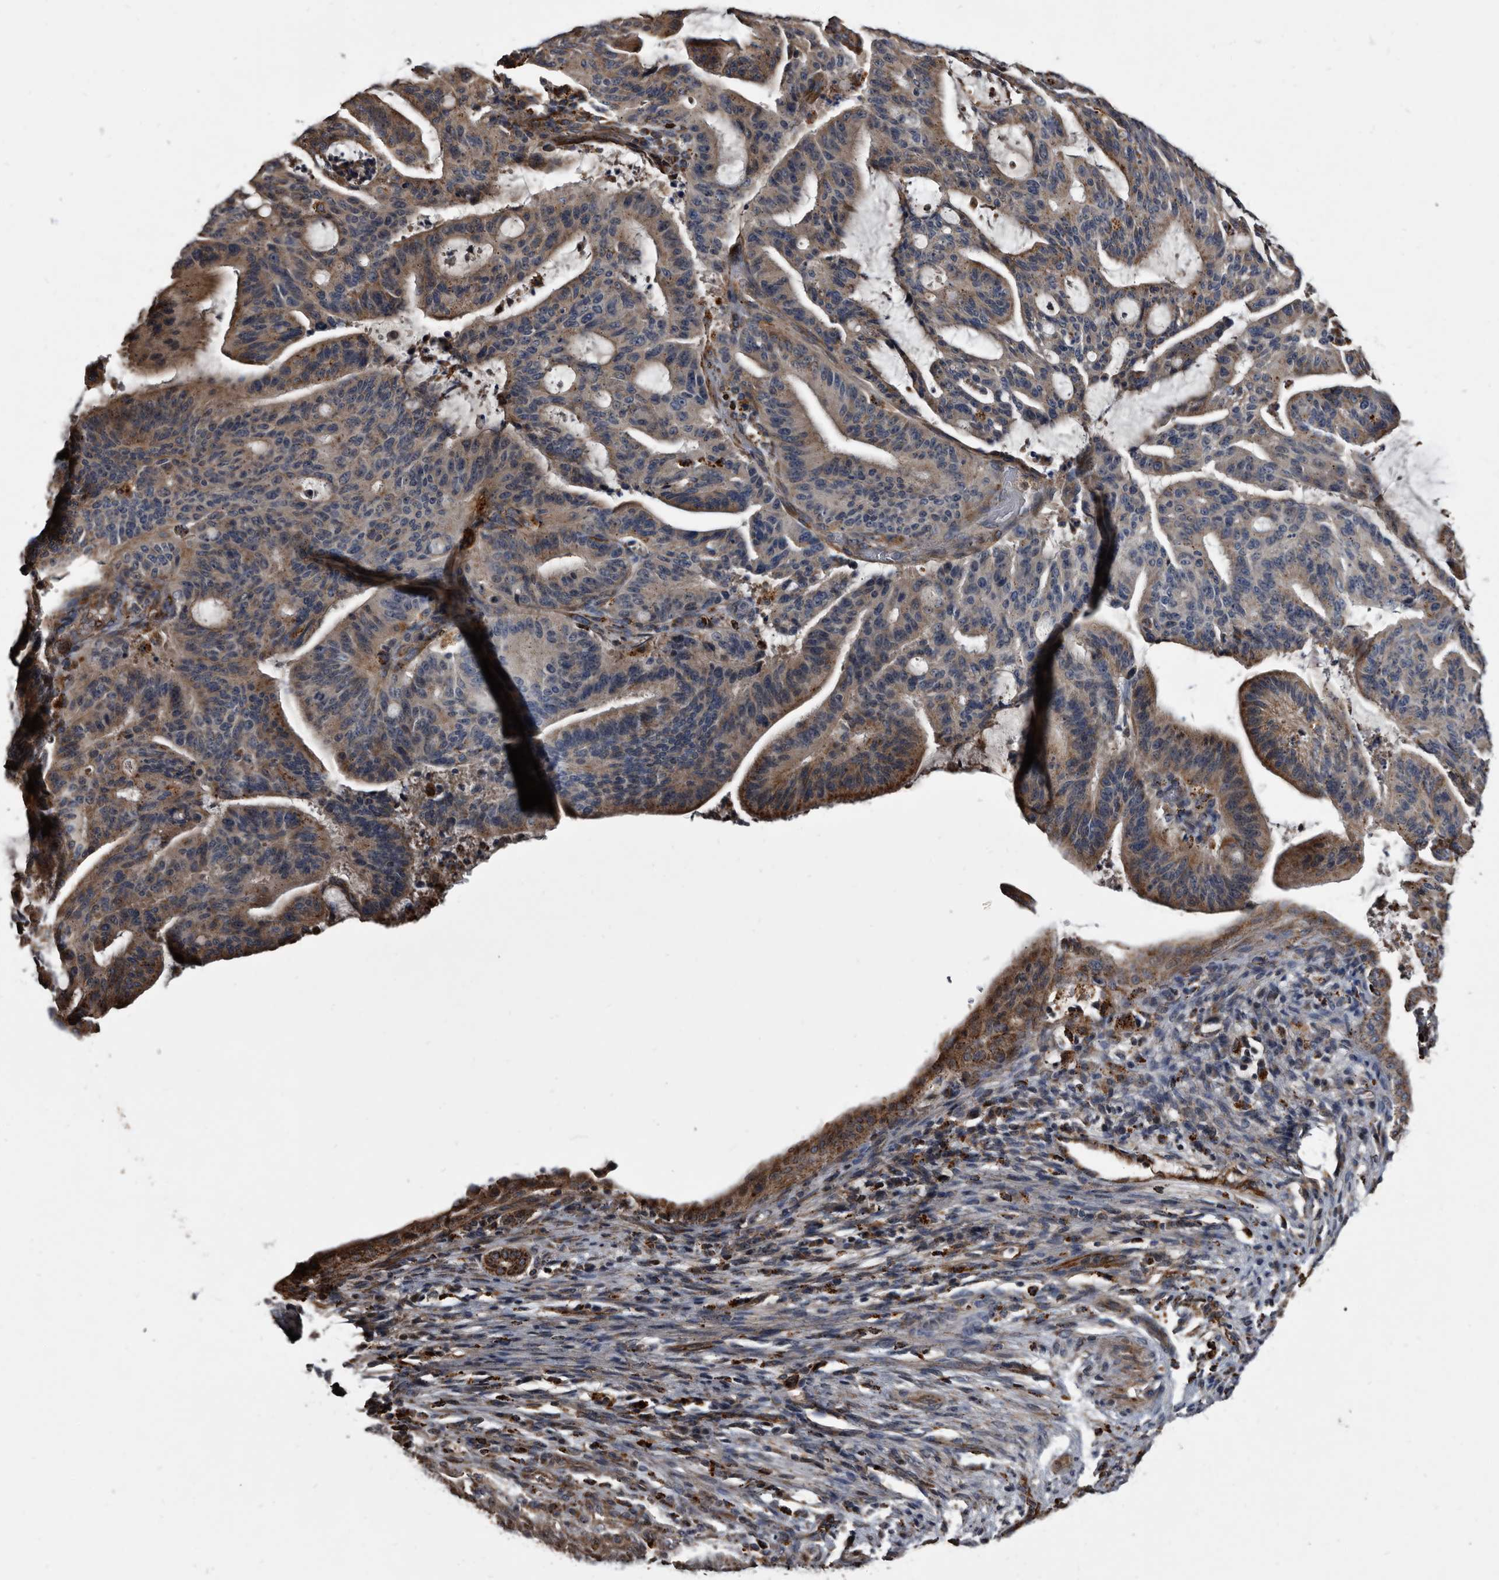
{"staining": {"intensity": "moderate", "quantity": ">75%", "location": "cytoplasmic/membranous"}, "tissue": "liver cancer", "cell_type": "Tumor cells", "image_type": "cancer", "snomed": [{"axis": "morphology", "description": "Normal tissue, NOS"}, {"axis": "morphology", "description": "Cholangiocarcinoma"}, {"axis": "topography", "description": "Liver"}, {"axis": "topography", "description": "Peripheral nerve tissue"}], "caption": "A high-resolution photomicrograph shows IHC staining of liver cancer (cholangiocarcinoma), which shows moderate cytoplasmic/membranous positivity in approximately >75% of tumor cells.", "gene": "CTSA", "patient": {"sex": "female", "age": 73}}